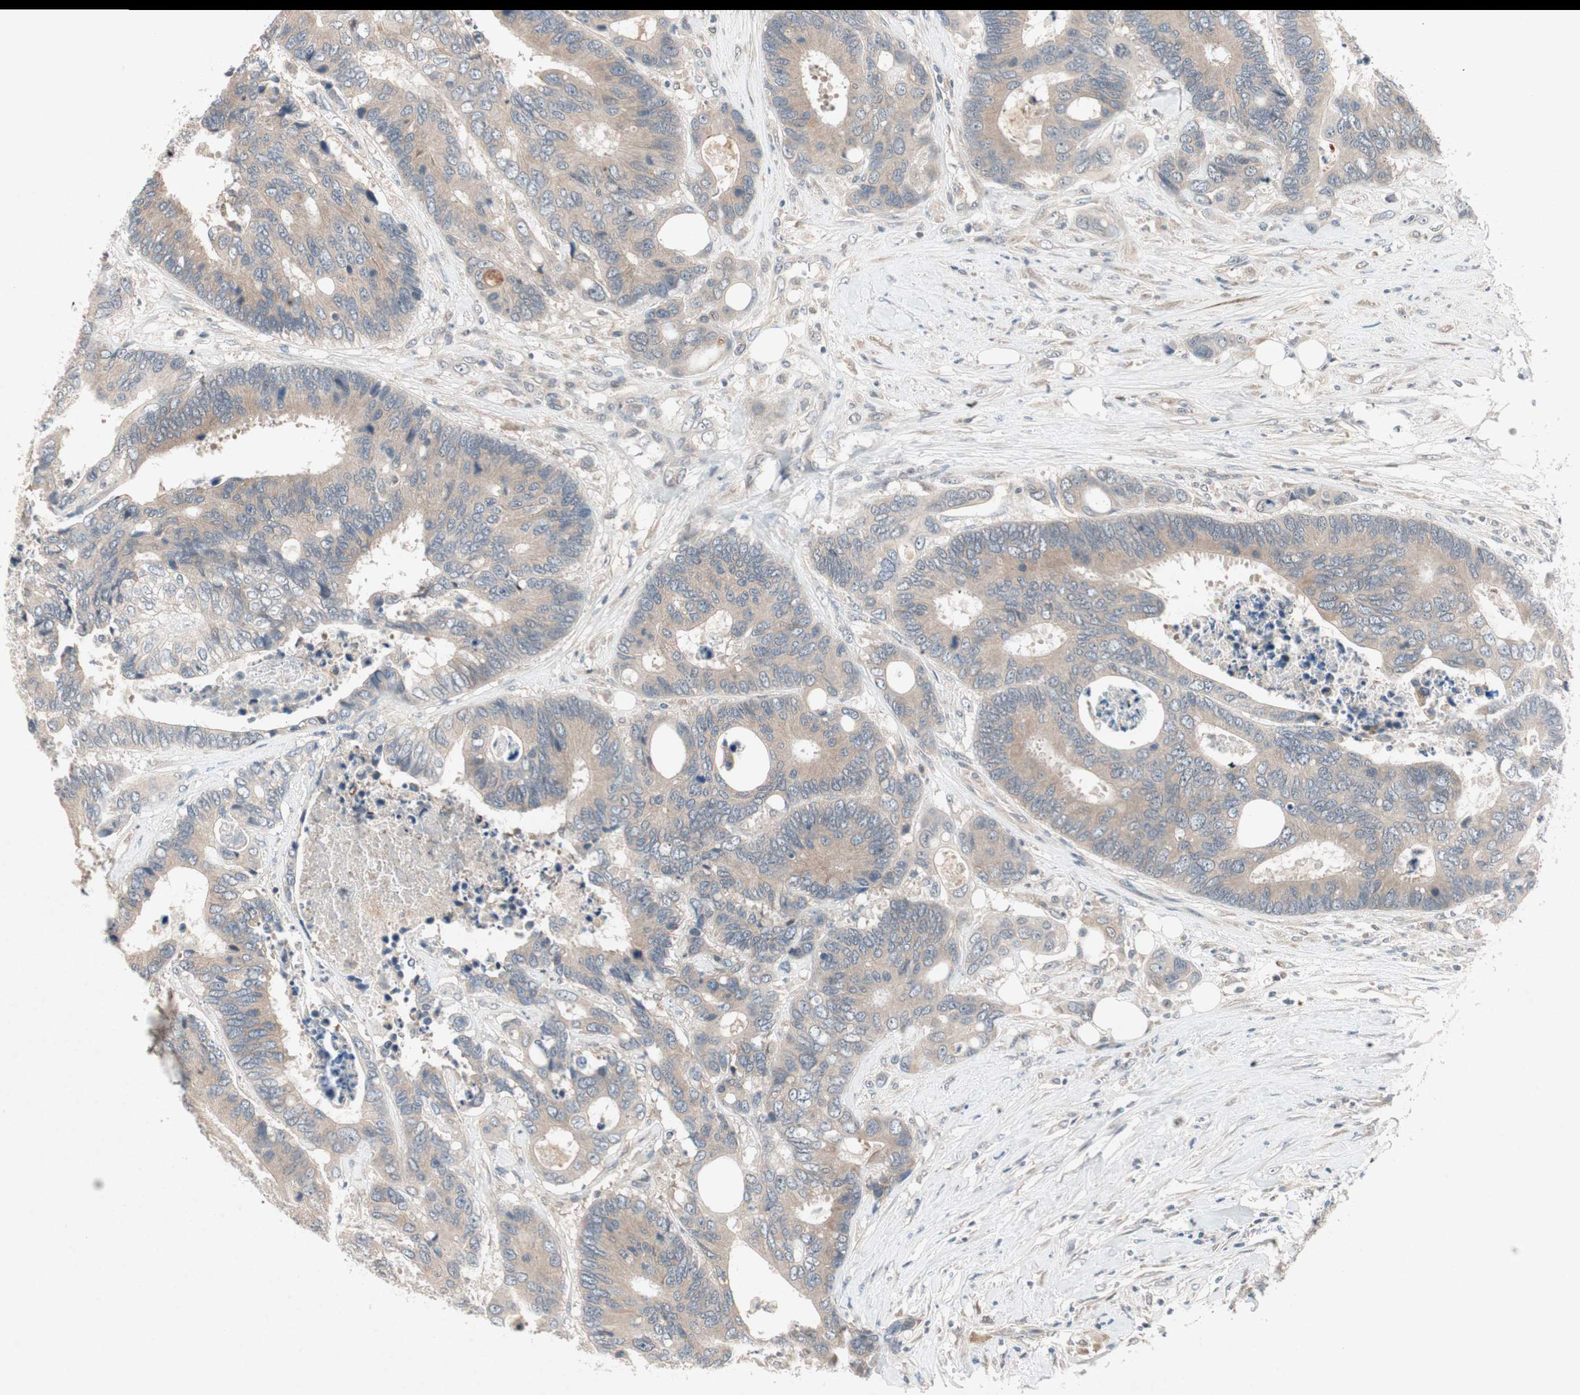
{"staining": {"intensity": "weak", "quantity": ">75%", "location": "cytoplasmic/membranous"}, "tissue": "colorectal cancer", "cell_type": "Tumor cells", "image_type": "cancer", "snomed": [{"axis": "morphology", "description": "Adenocarcinoma, NOS"}, {"axis": "topography", "description": "Rectum"}], "caption": "A brown stain highlights weak cytoplasmic/membranous expression of a protein in colorectal adenocarcinoma tumor cells.", "gene": "PGBD1", "patient": {"sex": "male", "age": 55}}